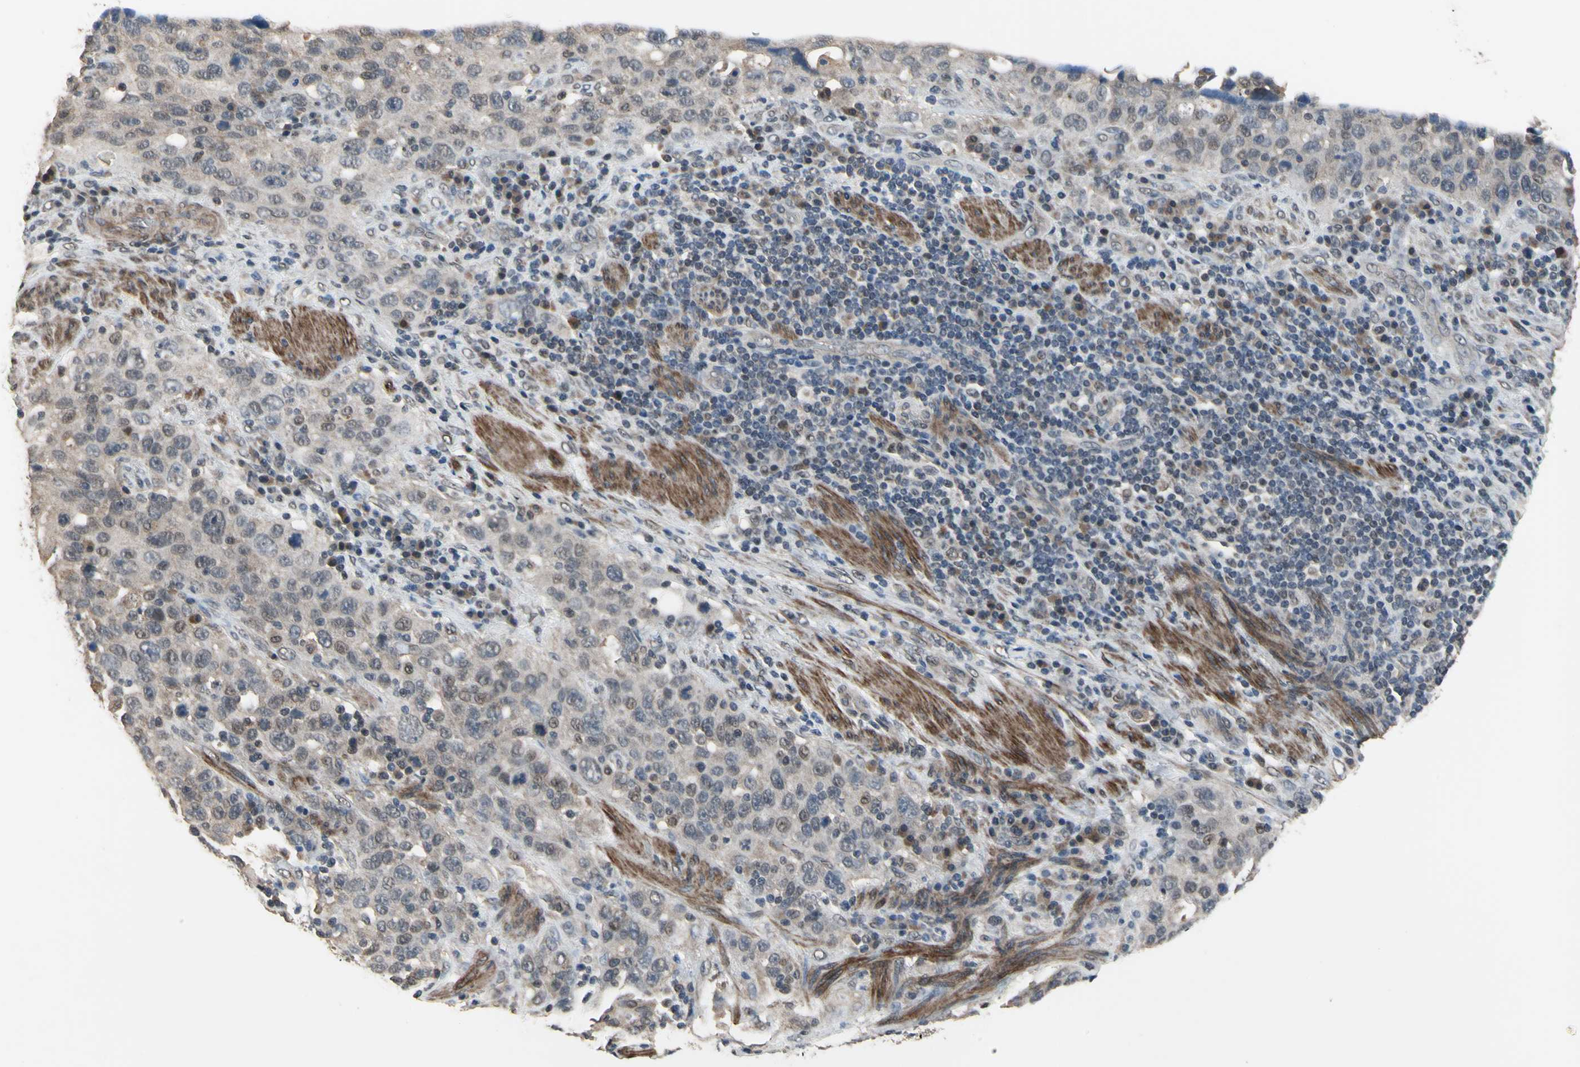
{"staining": {"intensity": "weak", "quantity": "<25%", "location": "cytoplasmic/membranous,nuclear"}, "tissue": "stomach cancer", "cell_type": "Tumor cells", "image_type": "cancer", "snomed": [{"axis": "morphology", "description": "Normal tissue, NOS"}, {"axis": "morphology", "description": "Adenocarcinoma, NOS"}, {"axis": "topography", "description": "Stomach"}], "caption": "Immunohistochemistry histopathology image of neoplastic tissue: human stomach cancer stained with DAB (3,3'-diaminobenzidine) reveals no significant protein staining in tumor cells.", "gene": "ZNF174", "patient": {"sex": "male", "age": 48}}